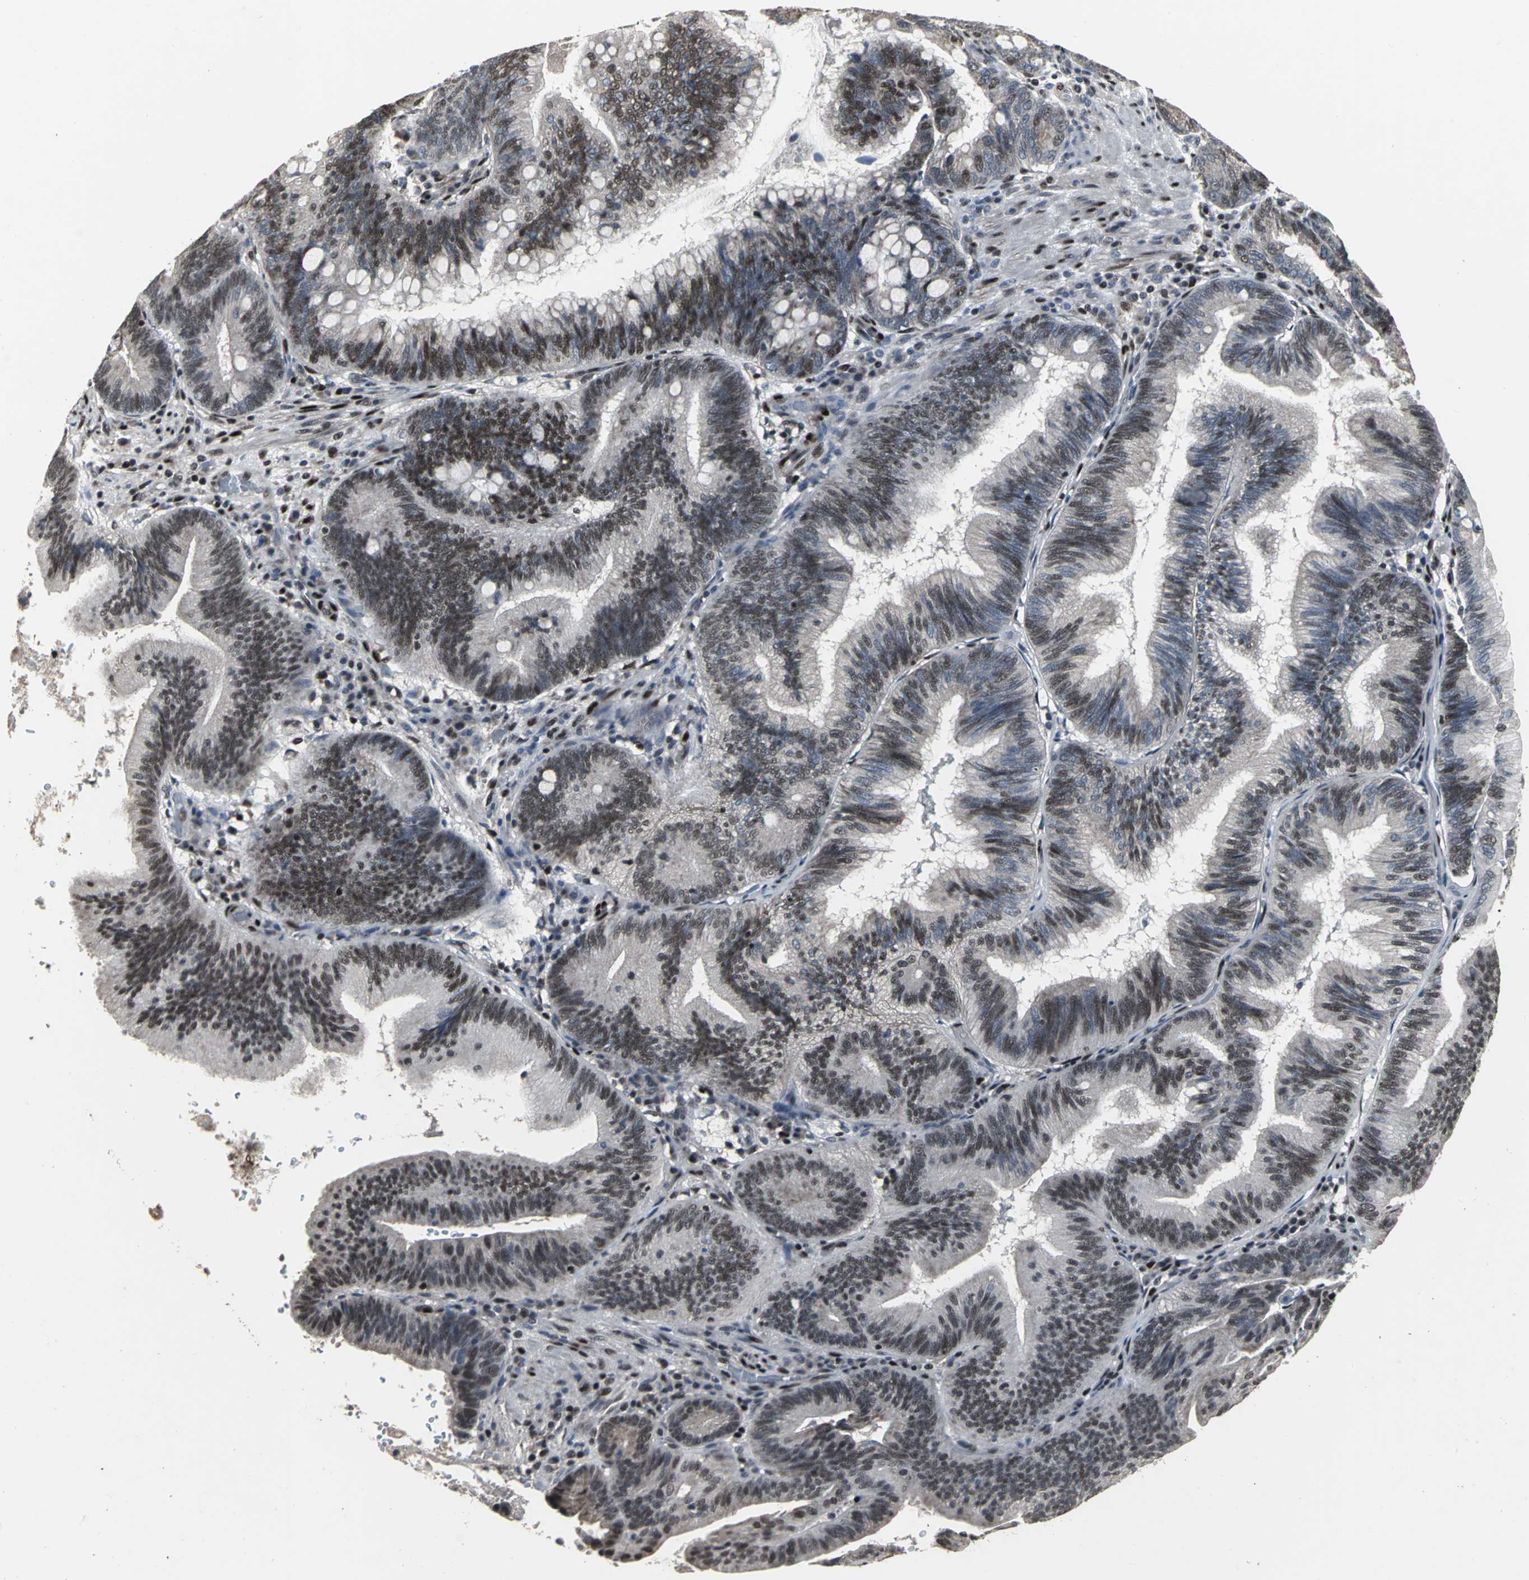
{"staining": {"intensity": "moderate", "quantity": "25%-75%", "location": "nuclear"}, "tissue": "pancreatic cancer", "cell_type": "Tumor cells", "image_type": "cancer", "snomed": [{"axis": "morphology", "description": "Adenocarcinoma, NOS"}, {"axis": "topography", "description": "Pancreas"}], "caption": "Protein expression by IHC exhibits moderate nuclear staining in approximately 25%-75% of tumor cells in pancreatic cancer (adenocarcinoma).", "gene": "SRF", "patient": {"sex": "male", "age": 82}}